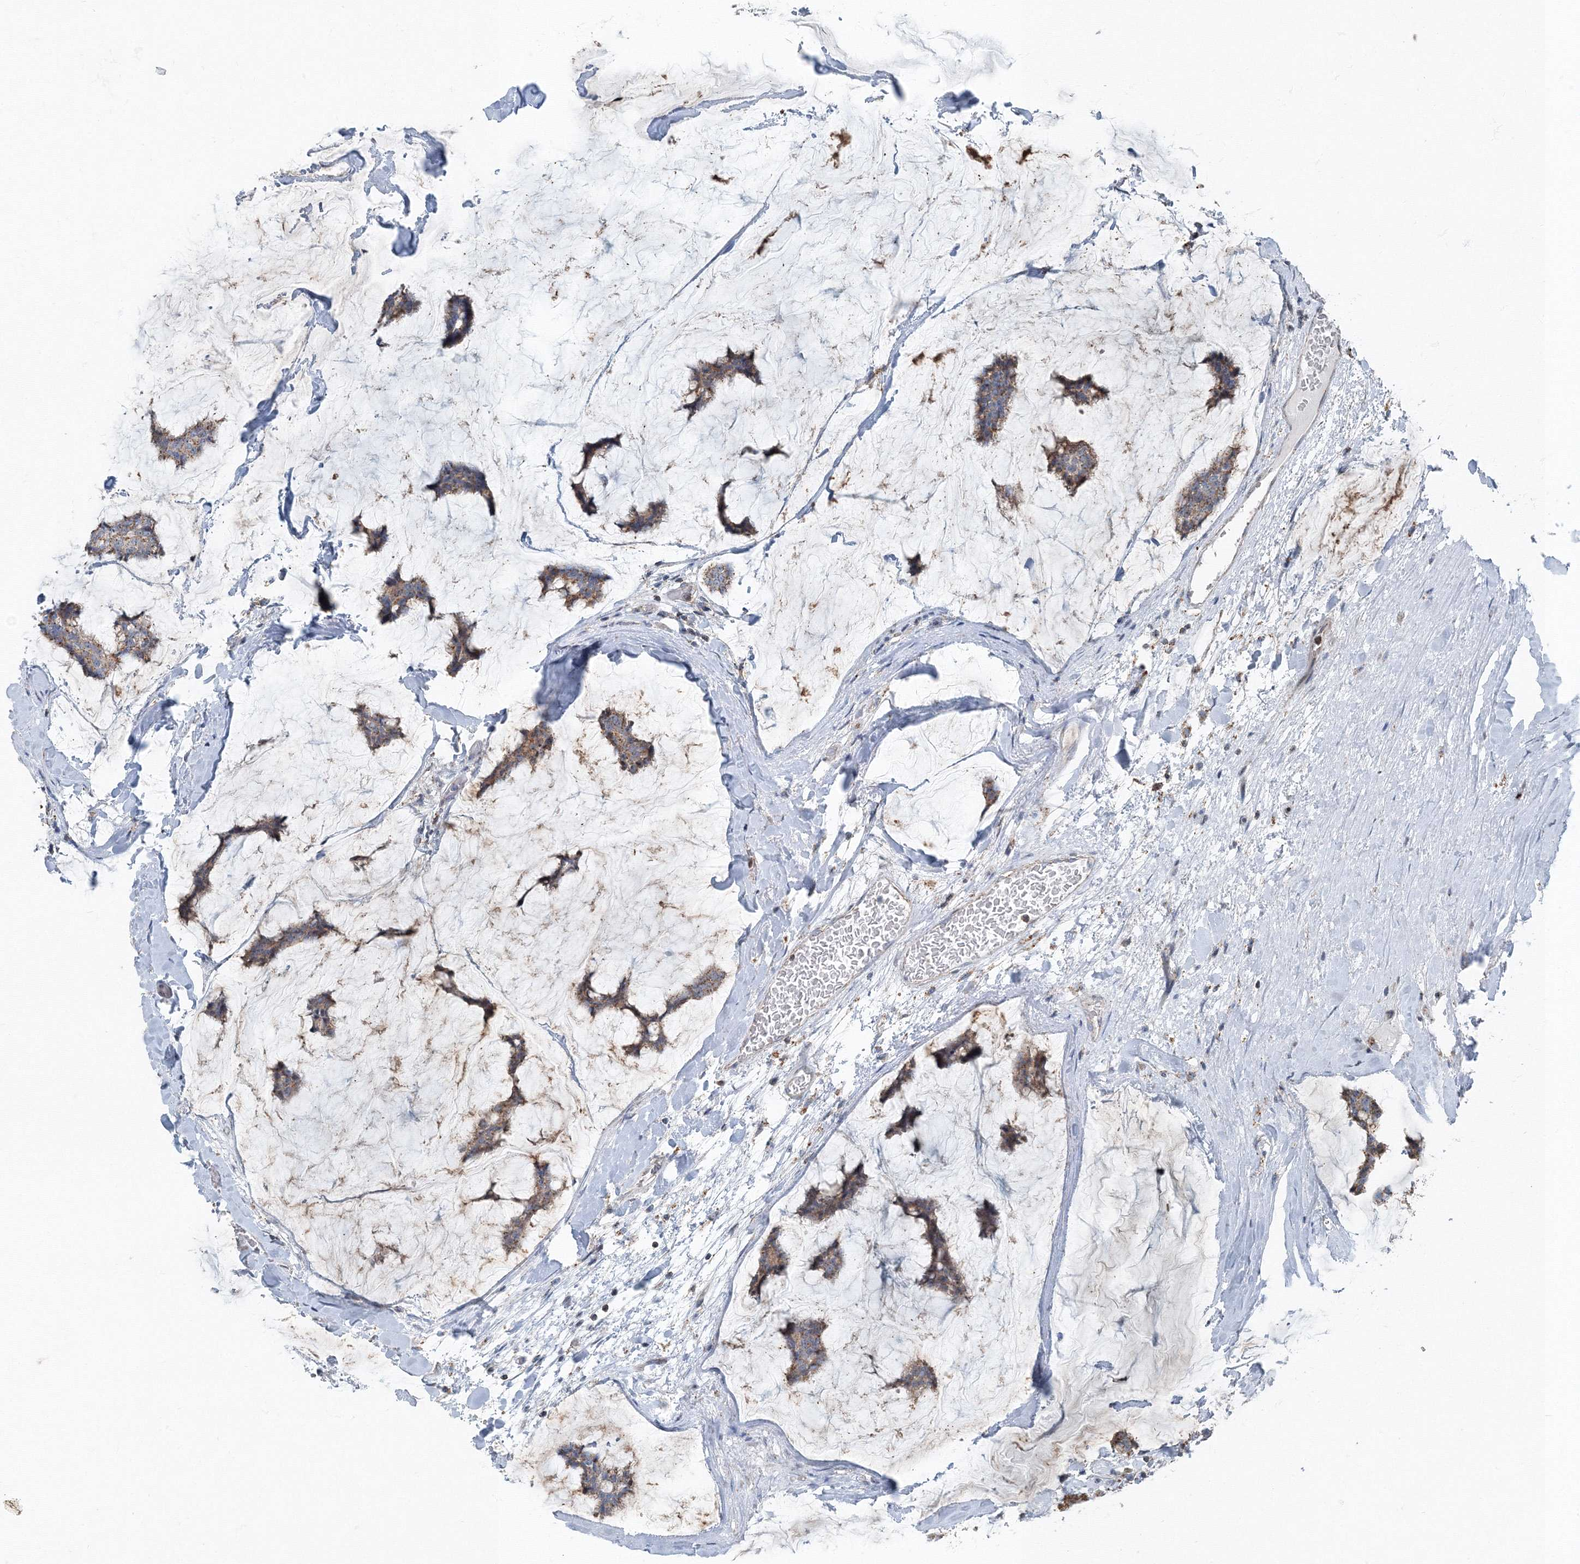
{"staining": {"intensity": "weak", "quantity": ">75%", "location": "cytoplasmic/membranous"}, "tissue": "breast cancer", "cell_type": "Tumor cells", "image_type": "cancer", "snomed": [{"axis": "morphology", "description": "Duct carcinoma"}, {"axis": "topography", "description": "Breast"}], "caption": "Tumor cells show weak cytoplasmic/membranous staining in approximately >75% of cells in breast intraductal carcinoma.", "gene": "AASDH", "patient": {"sex": "female", "age": 93}}